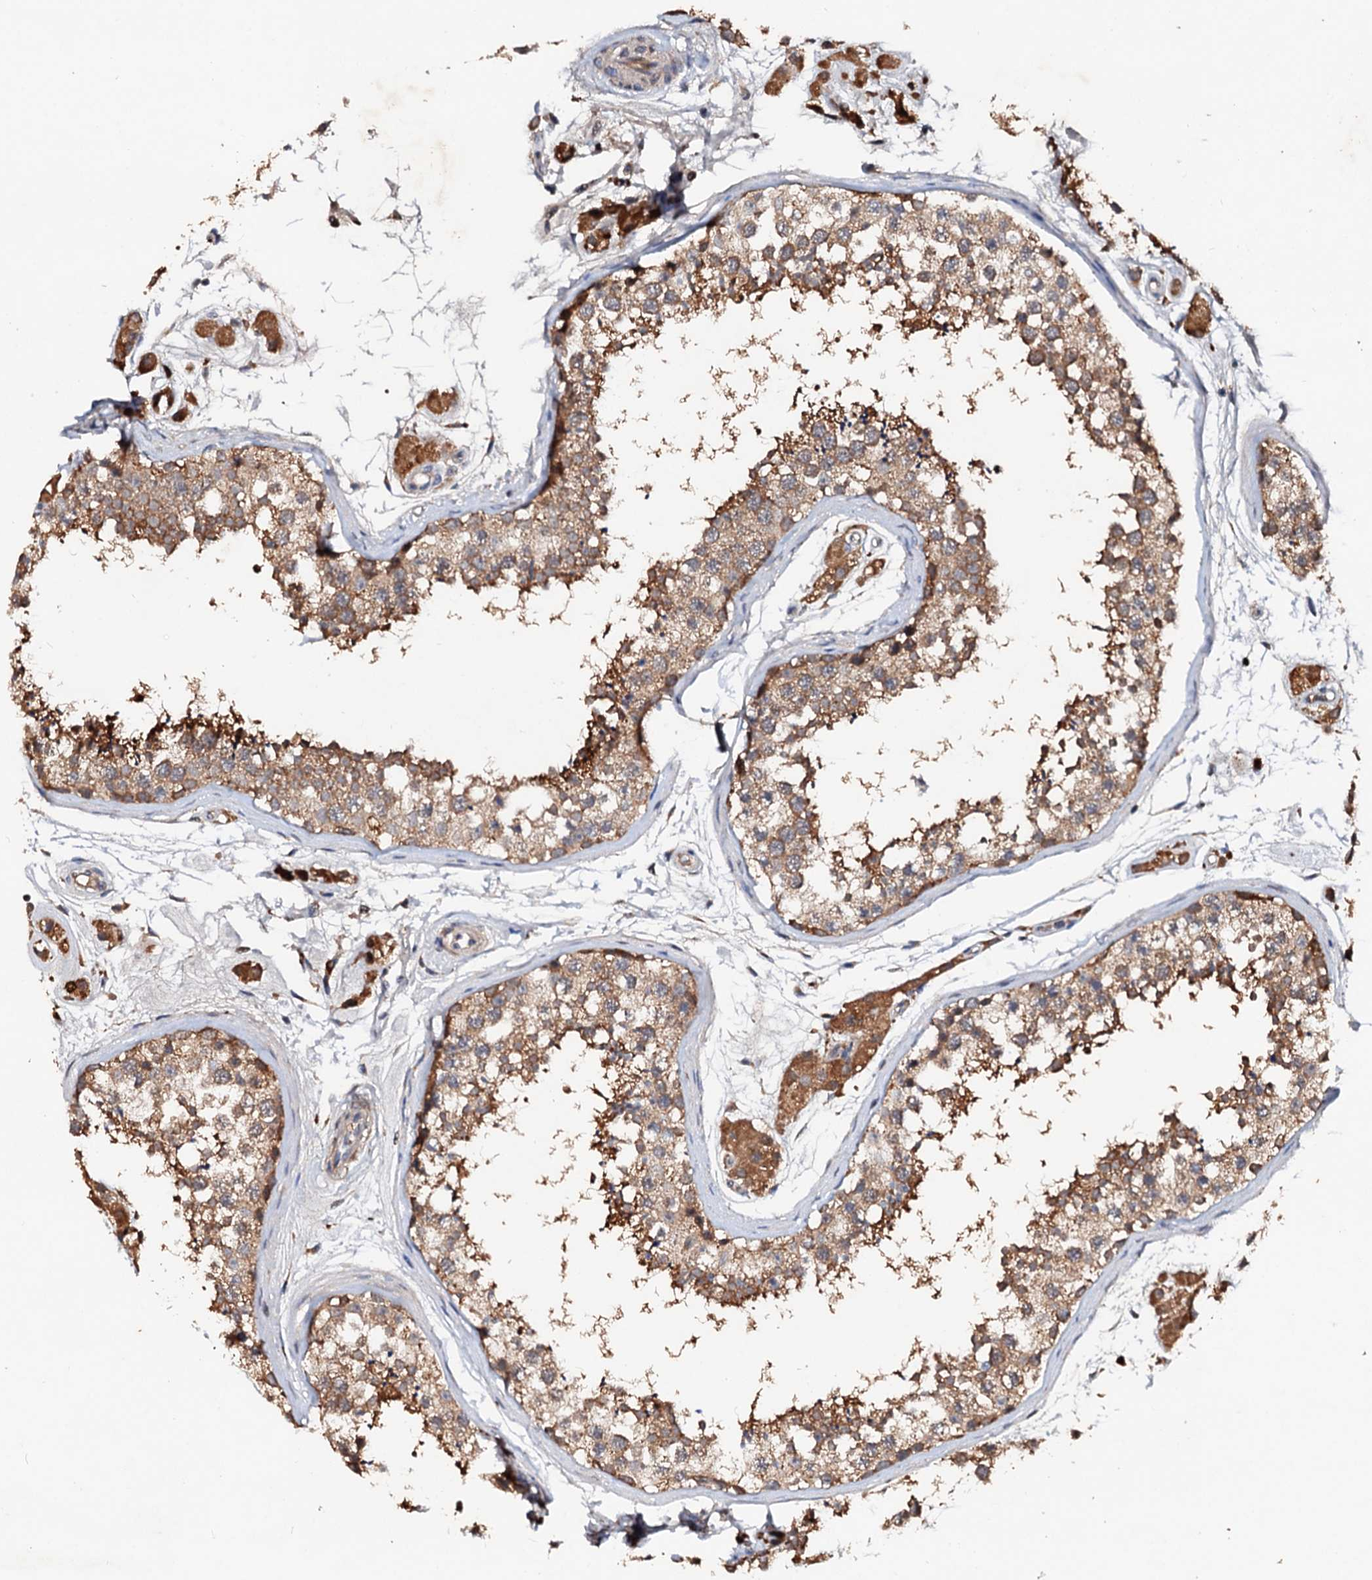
{"staining": {"intensity": "moderate", "quantity": ">75%", "location": "cytoplasmic/membranous"}, "tissue": "testis", "cell_type": "Cells in seminiferous ducts", "image_type": "normal", "snomed": [{"axis": "morphology", "description": "Normal tissue, NOS"}, {"axis": "topography", "description": "Testis"}], "caption": "IHC micrograph of benign testis stained for a protein (brown), which exhibits medium levels of moderate cytoplasmic/membranous staining in approximately >75% of cells in seminiferous ducts.", "gene": "EXTL1", "patient": {"sex": "male", "age": 56}}